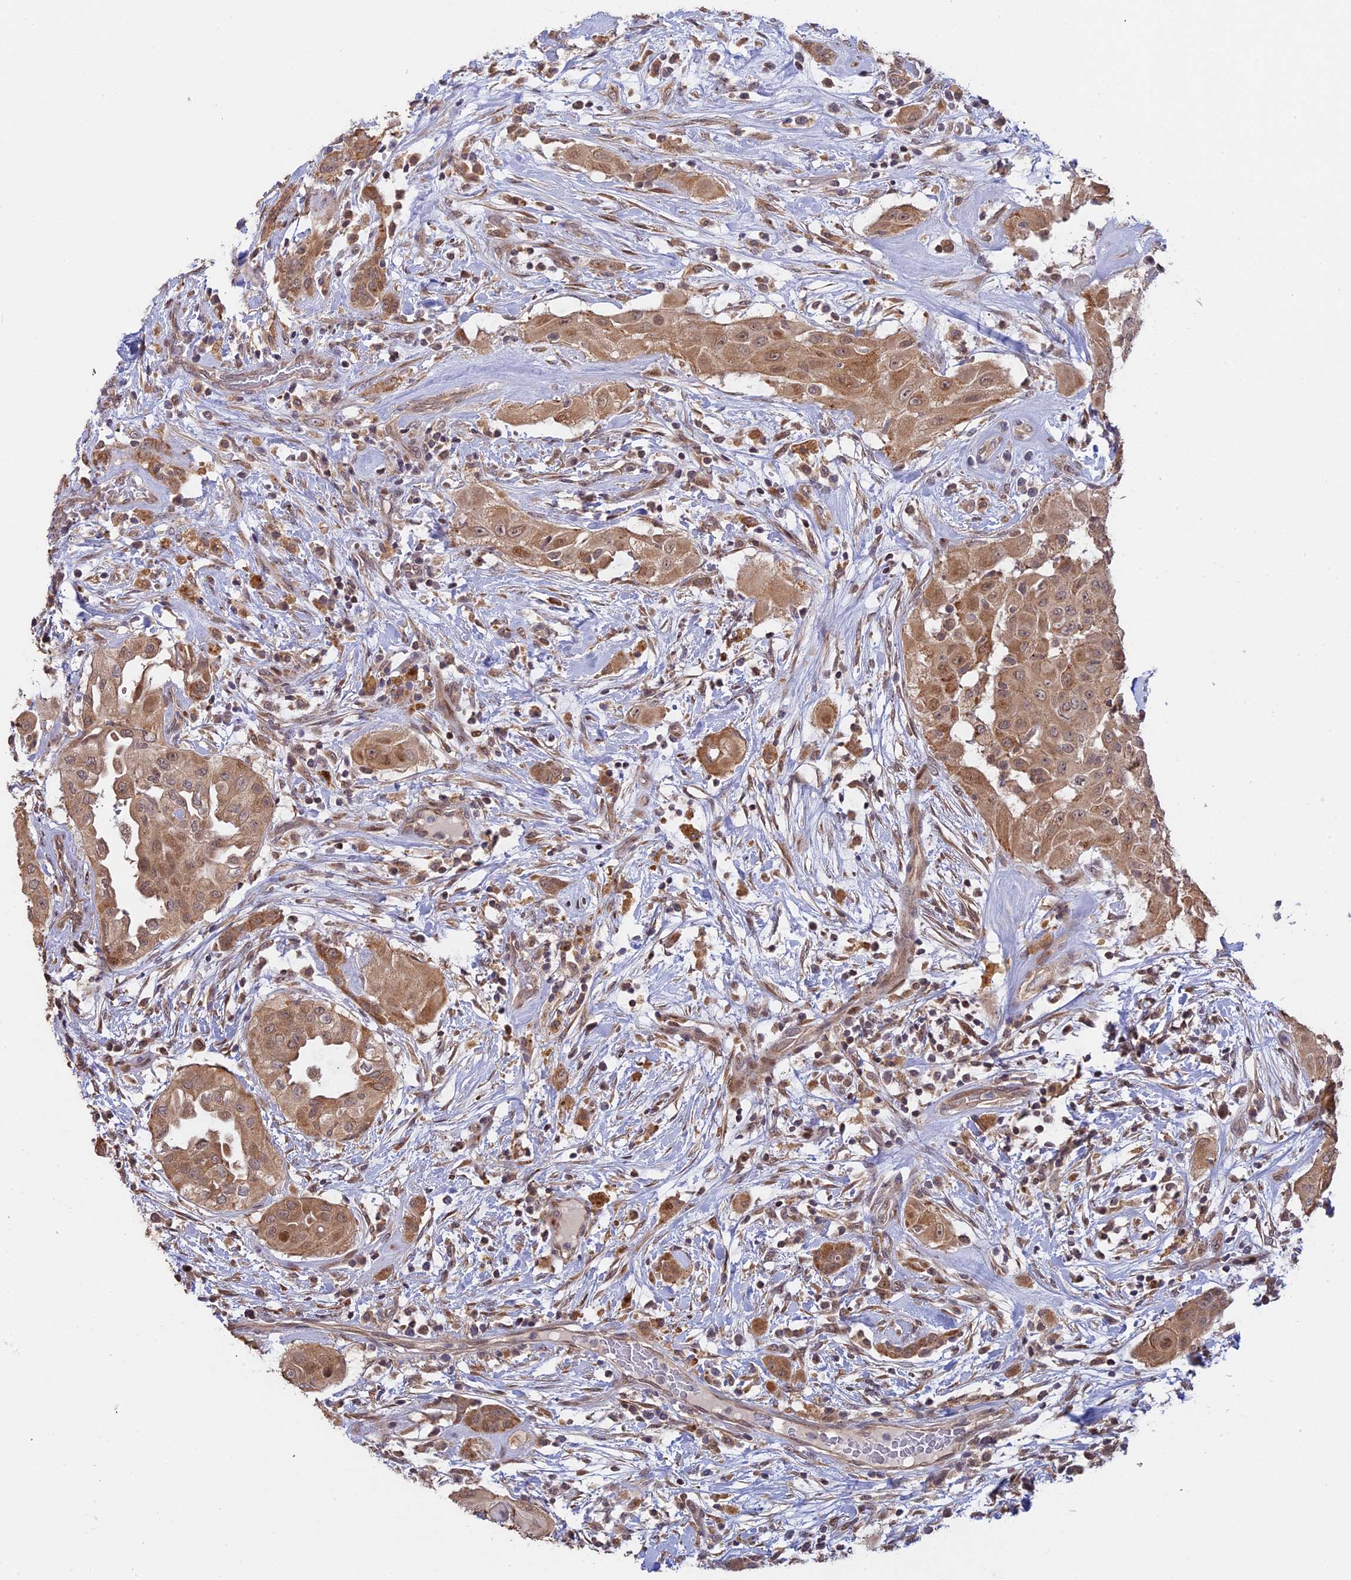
{"staining": {"intensity": "moderate", "quantity": ">75%", "location": "cytoplasmic/membranous,nuclear"}, "tissue": "thyroid cancer", "cell_type": "Tumor cells", "image_type": "cancer", "snomed": [{"axis": "morphology", "description": "Papillary adenocarcinoma, NOS"}, {"axis": "topography", "description": "Thyroid gland"}], "caption": "Immunohistochemical staining of thyroid cancer (papillary adenocarcinoma) shows moderate cytoplasmic/membranous and nuclear protein staining in approximately >75% of tumor cells.", "gene": "GSKIP", "patient": {"sex": "female", "age": 59}}